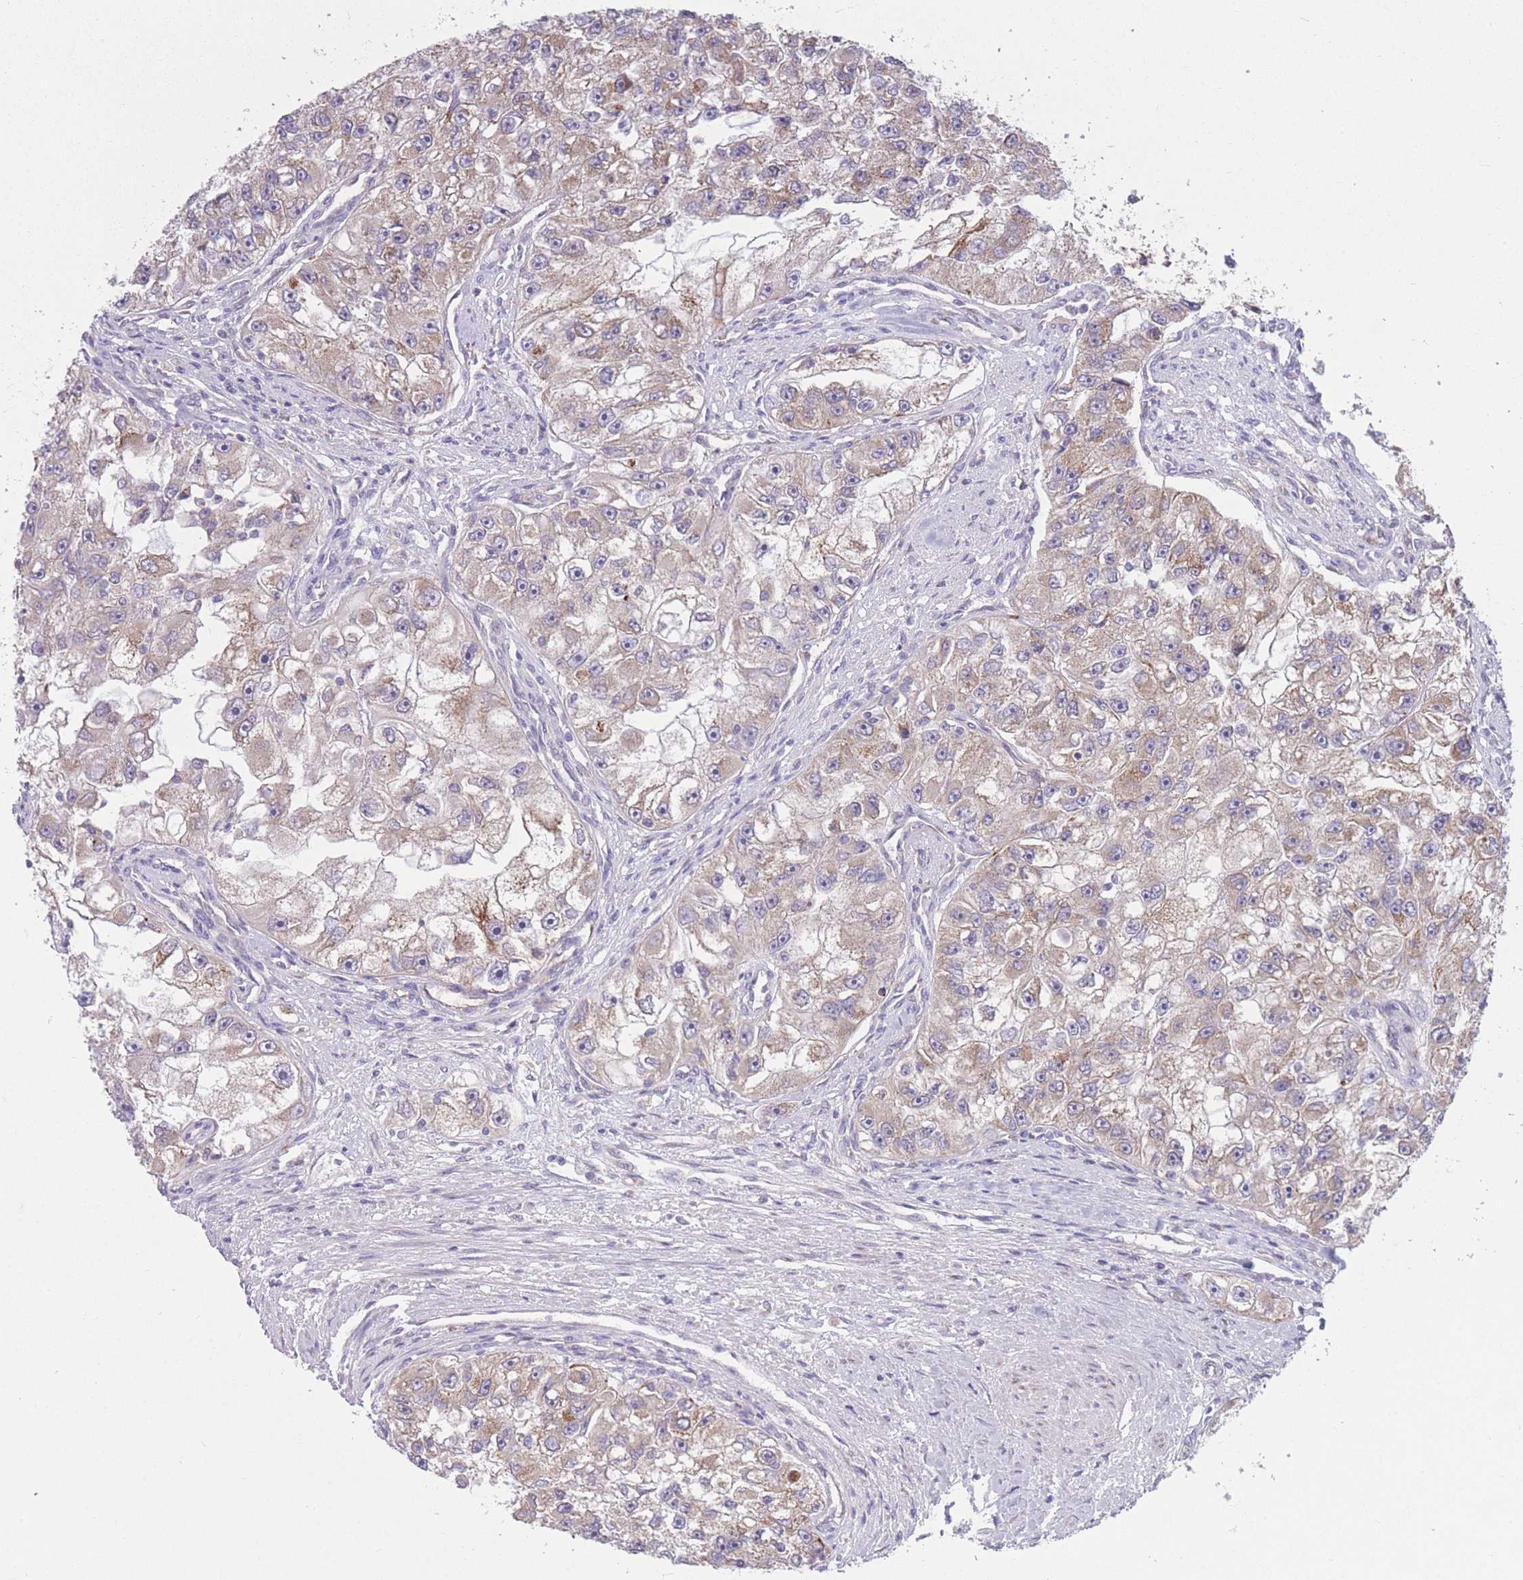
{"staining": {"intensity": "weak", "quantity": ">75%", "location": "cytoplasmic/membranous"}, "tissue": "renal cancer", "cell_type": "Tumor cells", "image_type": "cancer", "snomed": [{"axis": "morphology", "description": "Adenocarcinoma, NOS"}, {"axis": "topography", "description": "Kidney"}], "caption": "High-magnification brightfield microscopy of adenocarcinoma (renal) stained with DAB (brown) and counterstained with hematoxylin (blue). tumor cells exhibit weak cytoplasmic/membranous staining is identified in approximately>75% of cells.", "gene": "CCT6B", "patient": {"sex": "male", "age": 63}}